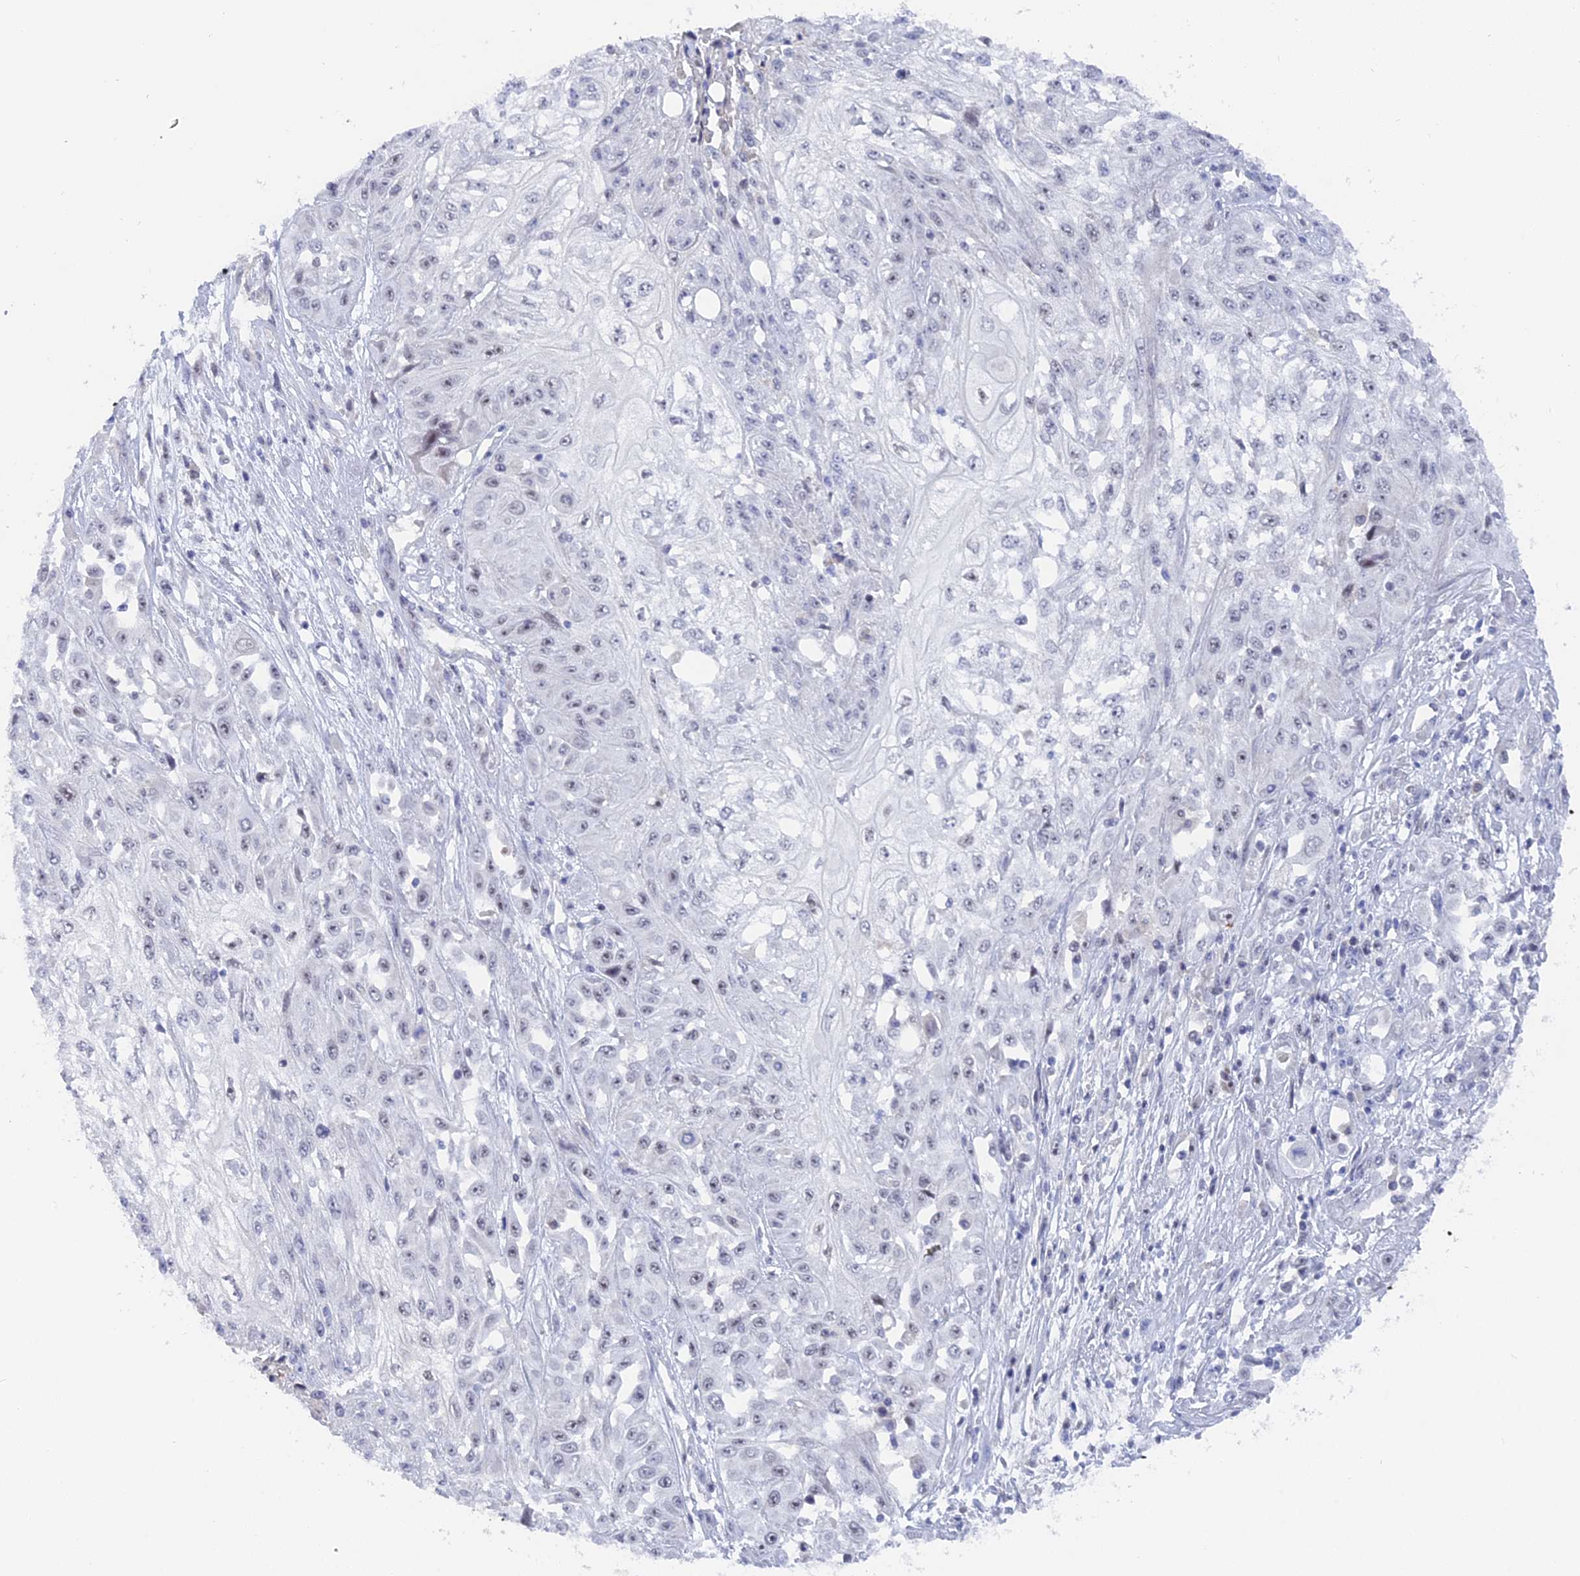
{"staining": {"intensity": "negative", "quantity": "none", "location": "none"}, "tissue": "skin cancer", "cell_type": "Tumor cells", "image_type": "cancer", "snomed": [{"axis": "morphology", "description": "Squamous cell carcinoma, NOS"}, {"axis": "morphology", "description": "Squamous cell carcinoma, metastatic, NOS"}, {"axis": "topography", "description": "Skin"}, {"axis": "topography", "description": "Lymph node"}], "caption": "This is an IHC image of human skin squamous cell carcinoma. There is no positivity in tumor cells.", "gene": "BRD2", "patient": {"sex": "male", "age": 75}}